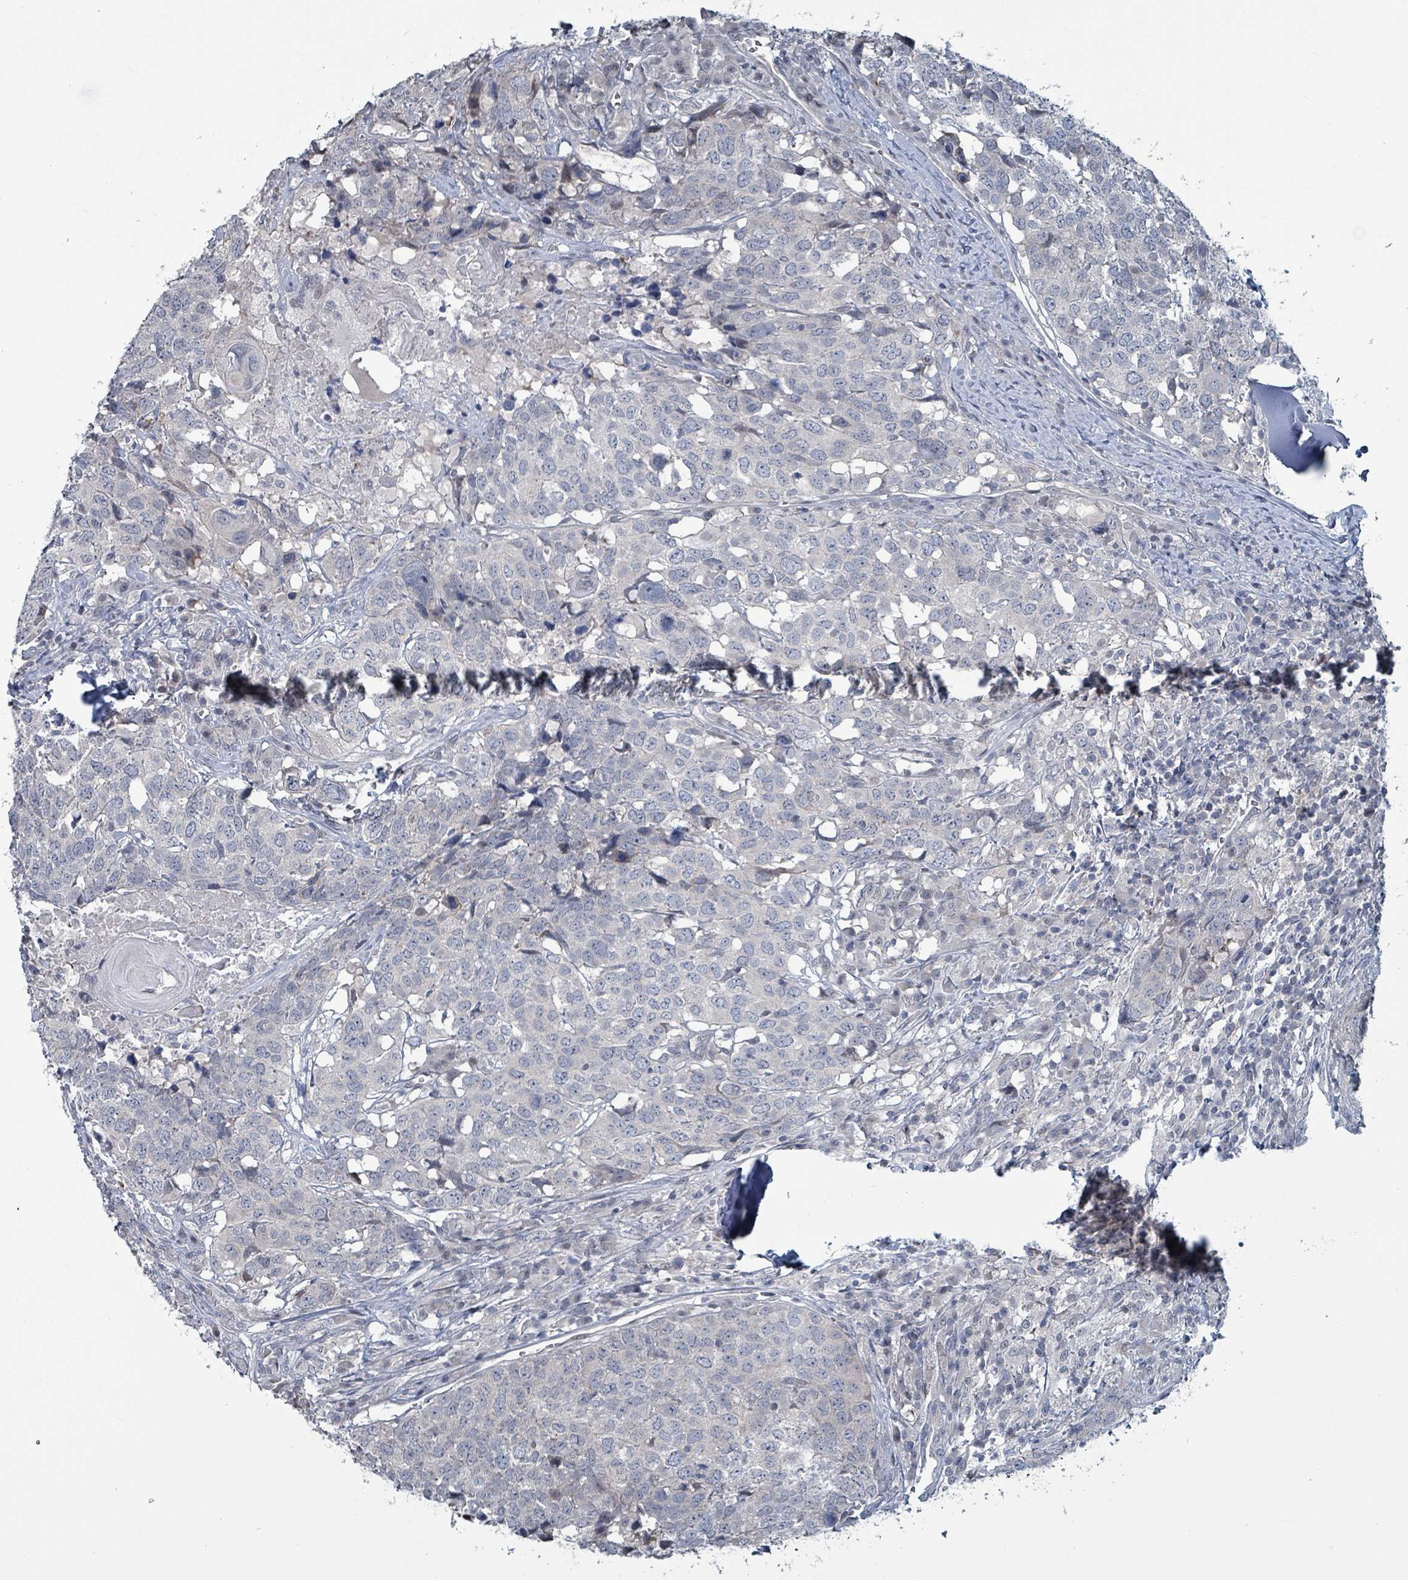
{"staining": {"intensity": "negative", "quantity": "none", "location": "none"}, "tissue": "head and neck cancer", "cell_type": "Tumor cells", "image_type": "cancer", "snomed": [{"axis": "morphology", "description": "Normal tissue, NOS"}, {"axis": "morphology", "description": "Squamous cell carcinoma, NOS"}, {"axis": "topography", "description": "Skeletal muscle"}, {"axis": "topography", "description": "Vascular tissue"}, {"axis": "topography", "description": "Peripheral nerve tissue"}, {"axis": "topography", "description": "Head-Neck"}], "caption": "Immunohistochemical staining of human head and neck squamous cell carcinoma shows no significant staining in tumor cells.", "gene": "BIVM", "patient": {"sex": "male", "age": 66}}